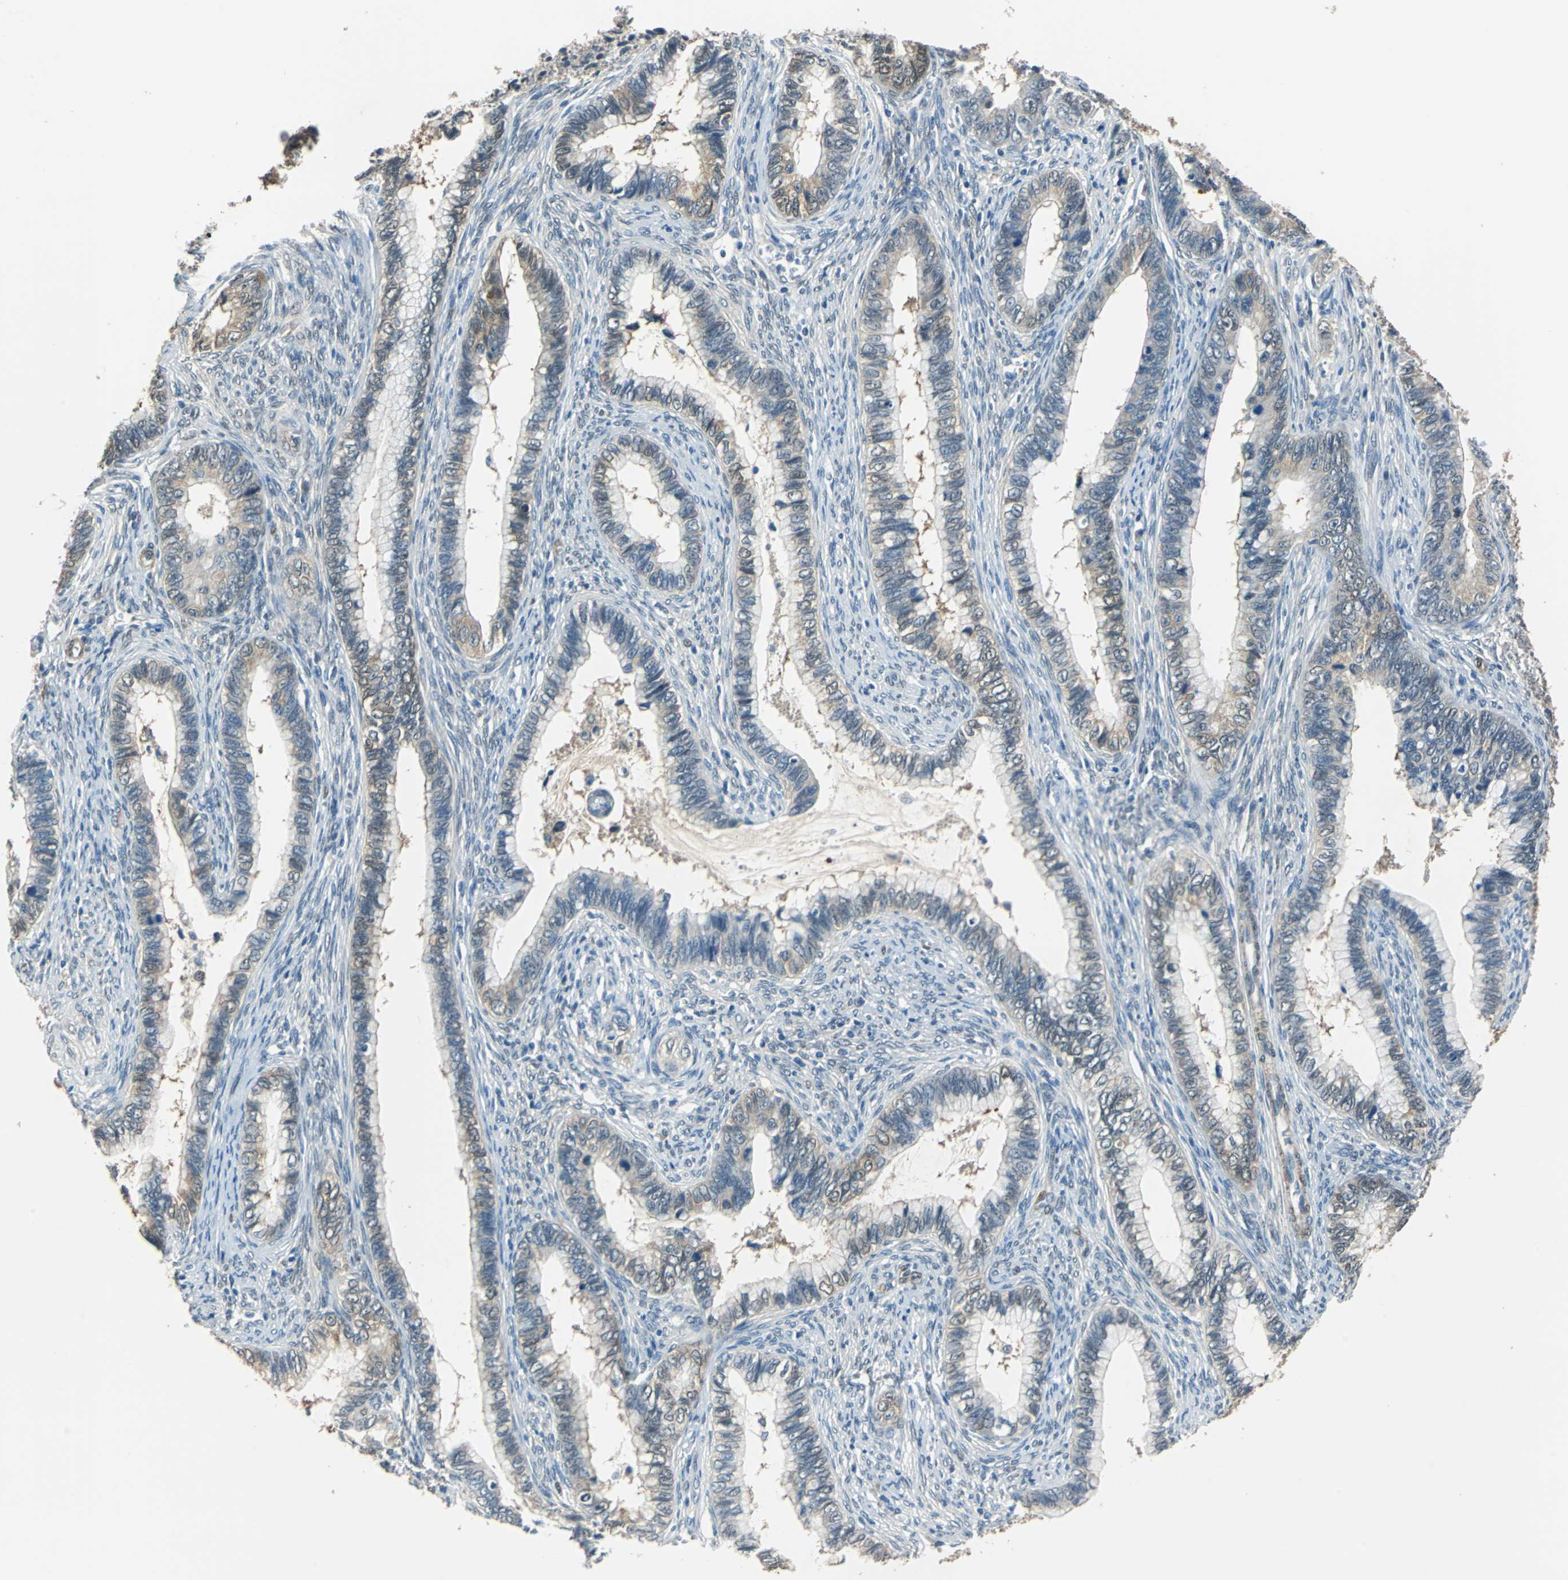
{"staining": {"intensity": "moderate", "quantity": "<25%", "location": "cytoplasmic/membranous"}, "tissue": "cervical cancer", "cell_type": "Tumor cells", "image_type": "cancer", "snomed": [{"axis": "morphology", "description": "Adenocarcinoma, NOS"}, {"axis": "topography", "description": "Cervix"}], "caption": "This micrograph demonstrates cervical adenocarcinoma stained with IHC to label a protein in brown. The cytoplasmic/membranous of tumor cells show moderate positivity for the protein. Nuclei are counter-stained blue.", "gene": "FKBP4", "patient": {"sex": "female", "age": 44}}